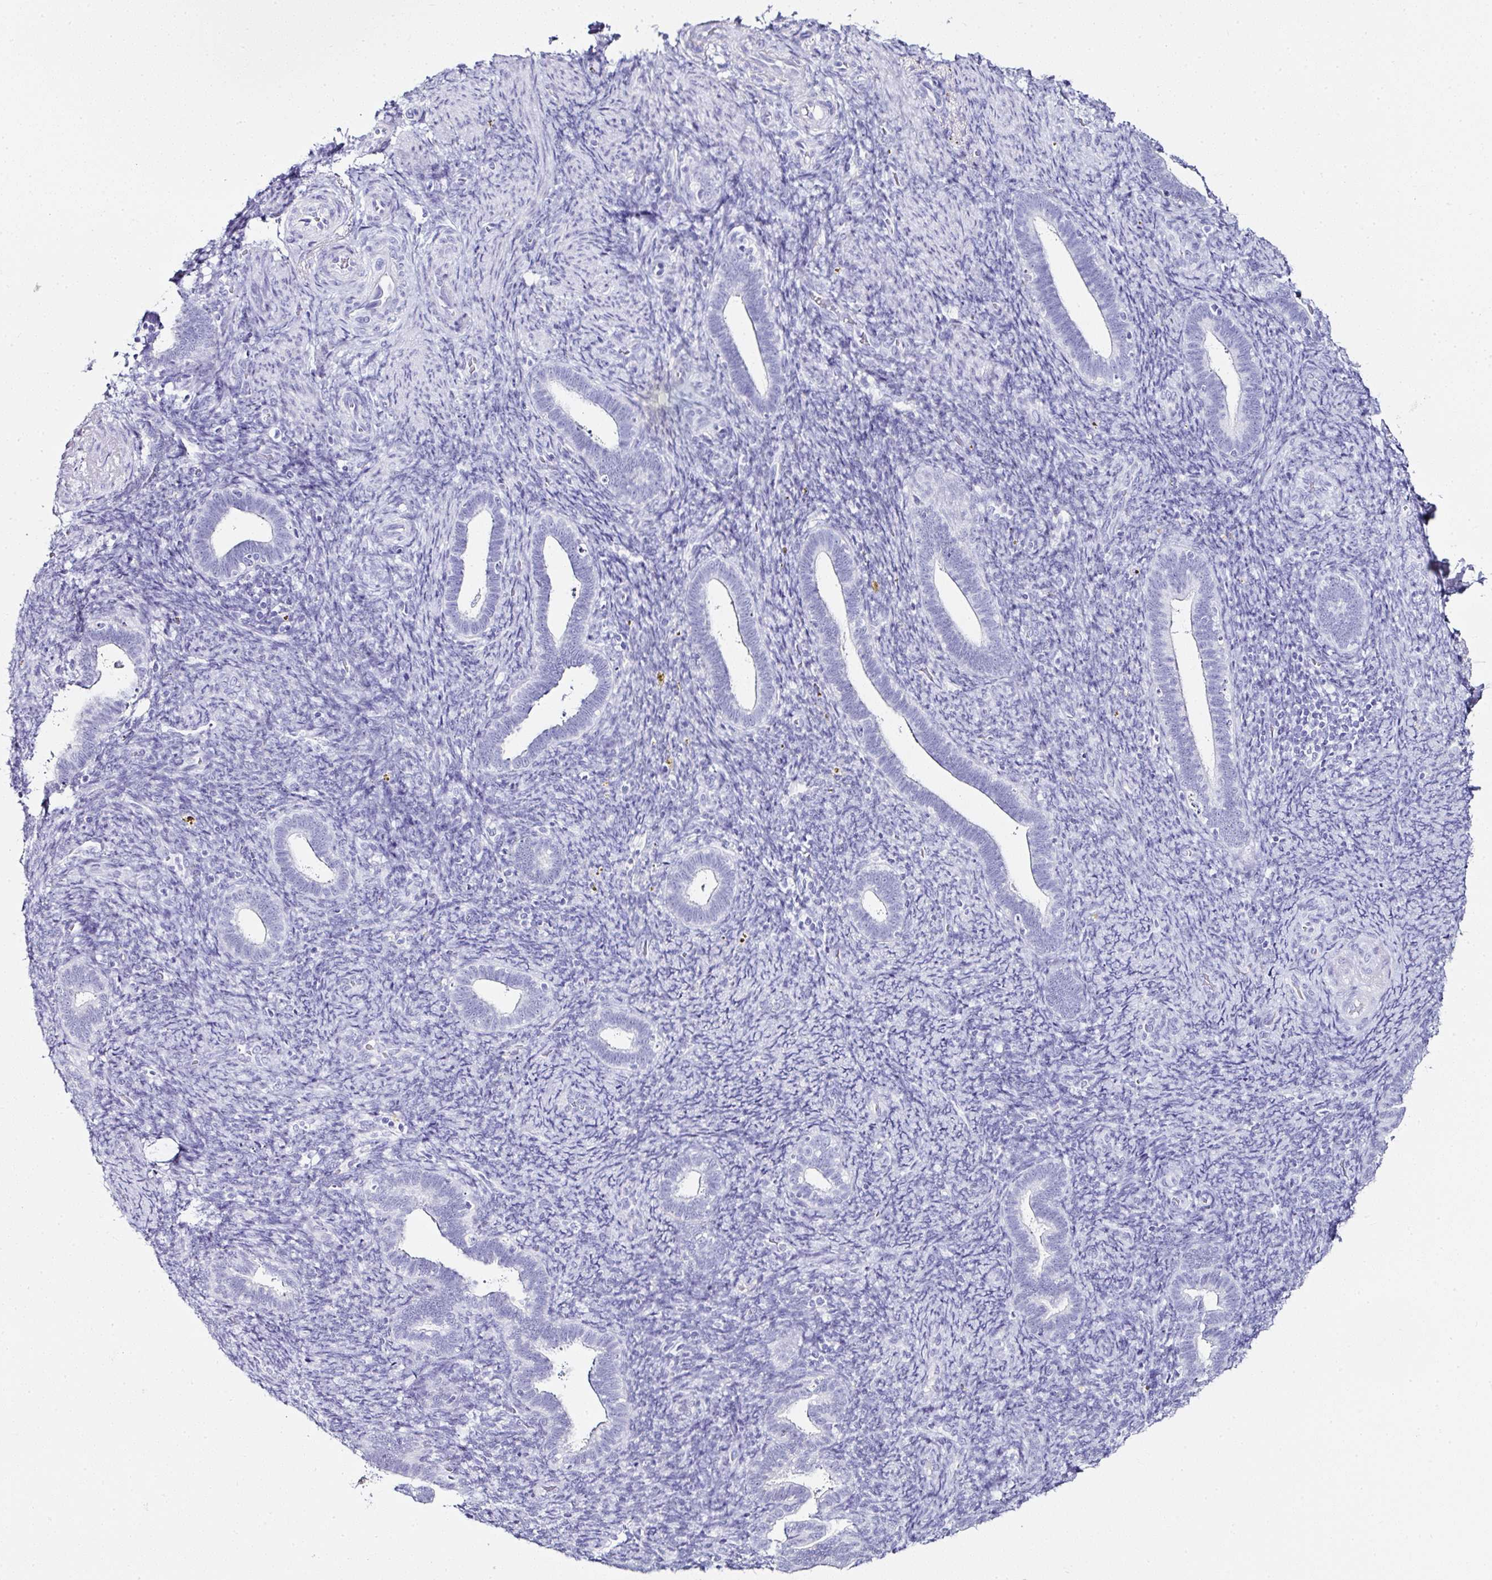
{"staining": {"intensity": "negative", "quantity": "none", "location": "none"}, "tissue": "endometrium", "cell_type": "Cells in endometrial stroma", "image_type": "normal", "snomed": [{"axis": "morphology", "description": "Normal tissue, NOS"}, {"axis": "topography", "description": "Endometrium"}], "caption": "Unremarkable endometrium was stained to show a protein in brown. There is no significant expression in cells in endometrial stroma. (DAB (3,3'-diaminobenzidine) immunohistochemistry, high magnification).", "gene": "SERPINB3", "patient": {"sex": "female", "age": 34}}